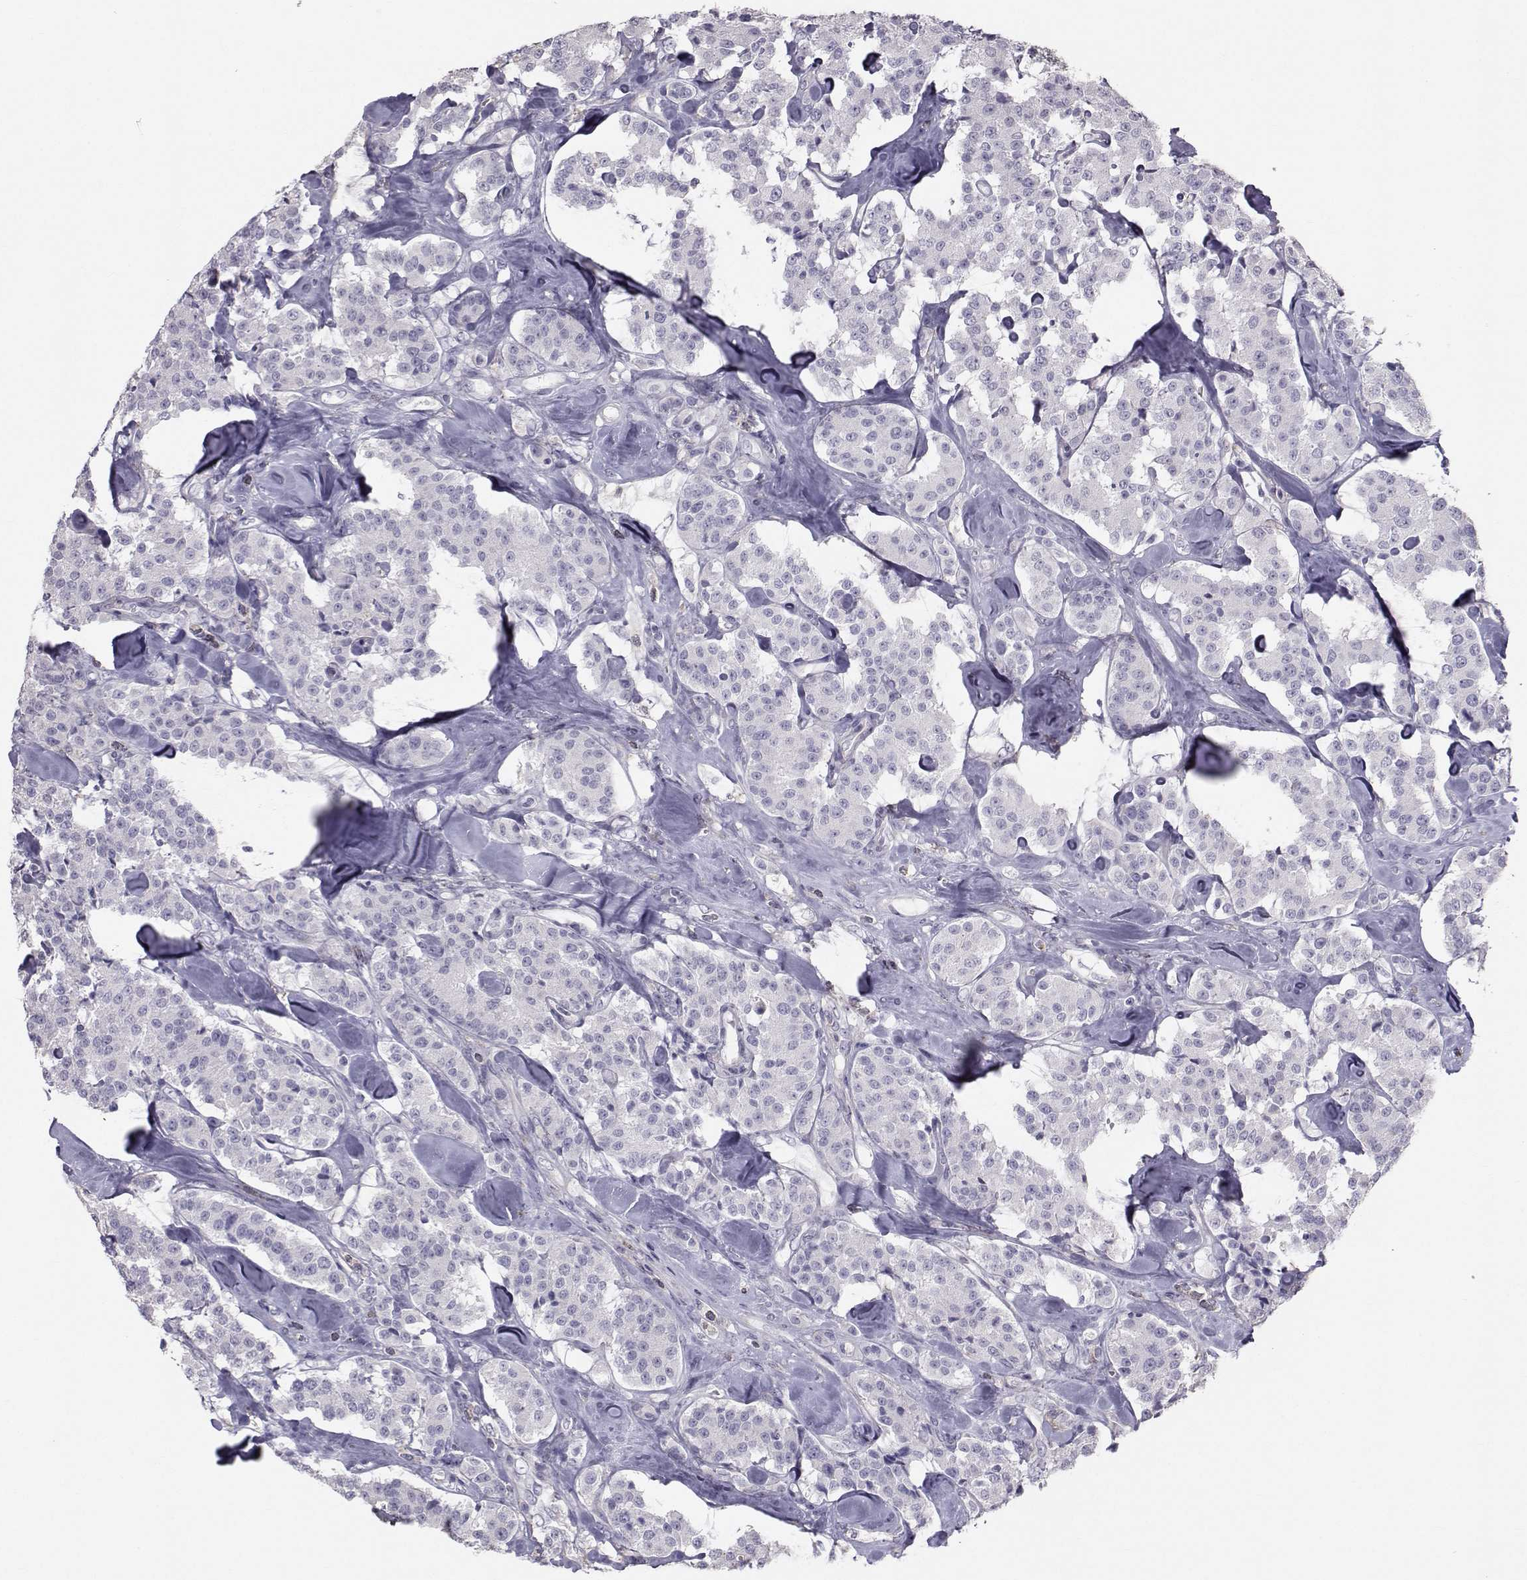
{"staining": {"intensity": "negative", "quantity": "none", "location": "none"}, "tissue": "carcinoid", "cell_type": "Tumor cells", "image_type": "cancer", "snomed": [{"axis": "morphology", "description": "Carcinoid, malignant, NOS"}, {"axis": "topography", "description": "Pancreas"}], "caption": "Immunohistochemistry photomicrograph of carcinoid stained for a protein (brown), which shows no expression in tumor cells.", "gene": "GARIN3", "patient": {"sex": "male", "age": 41}}